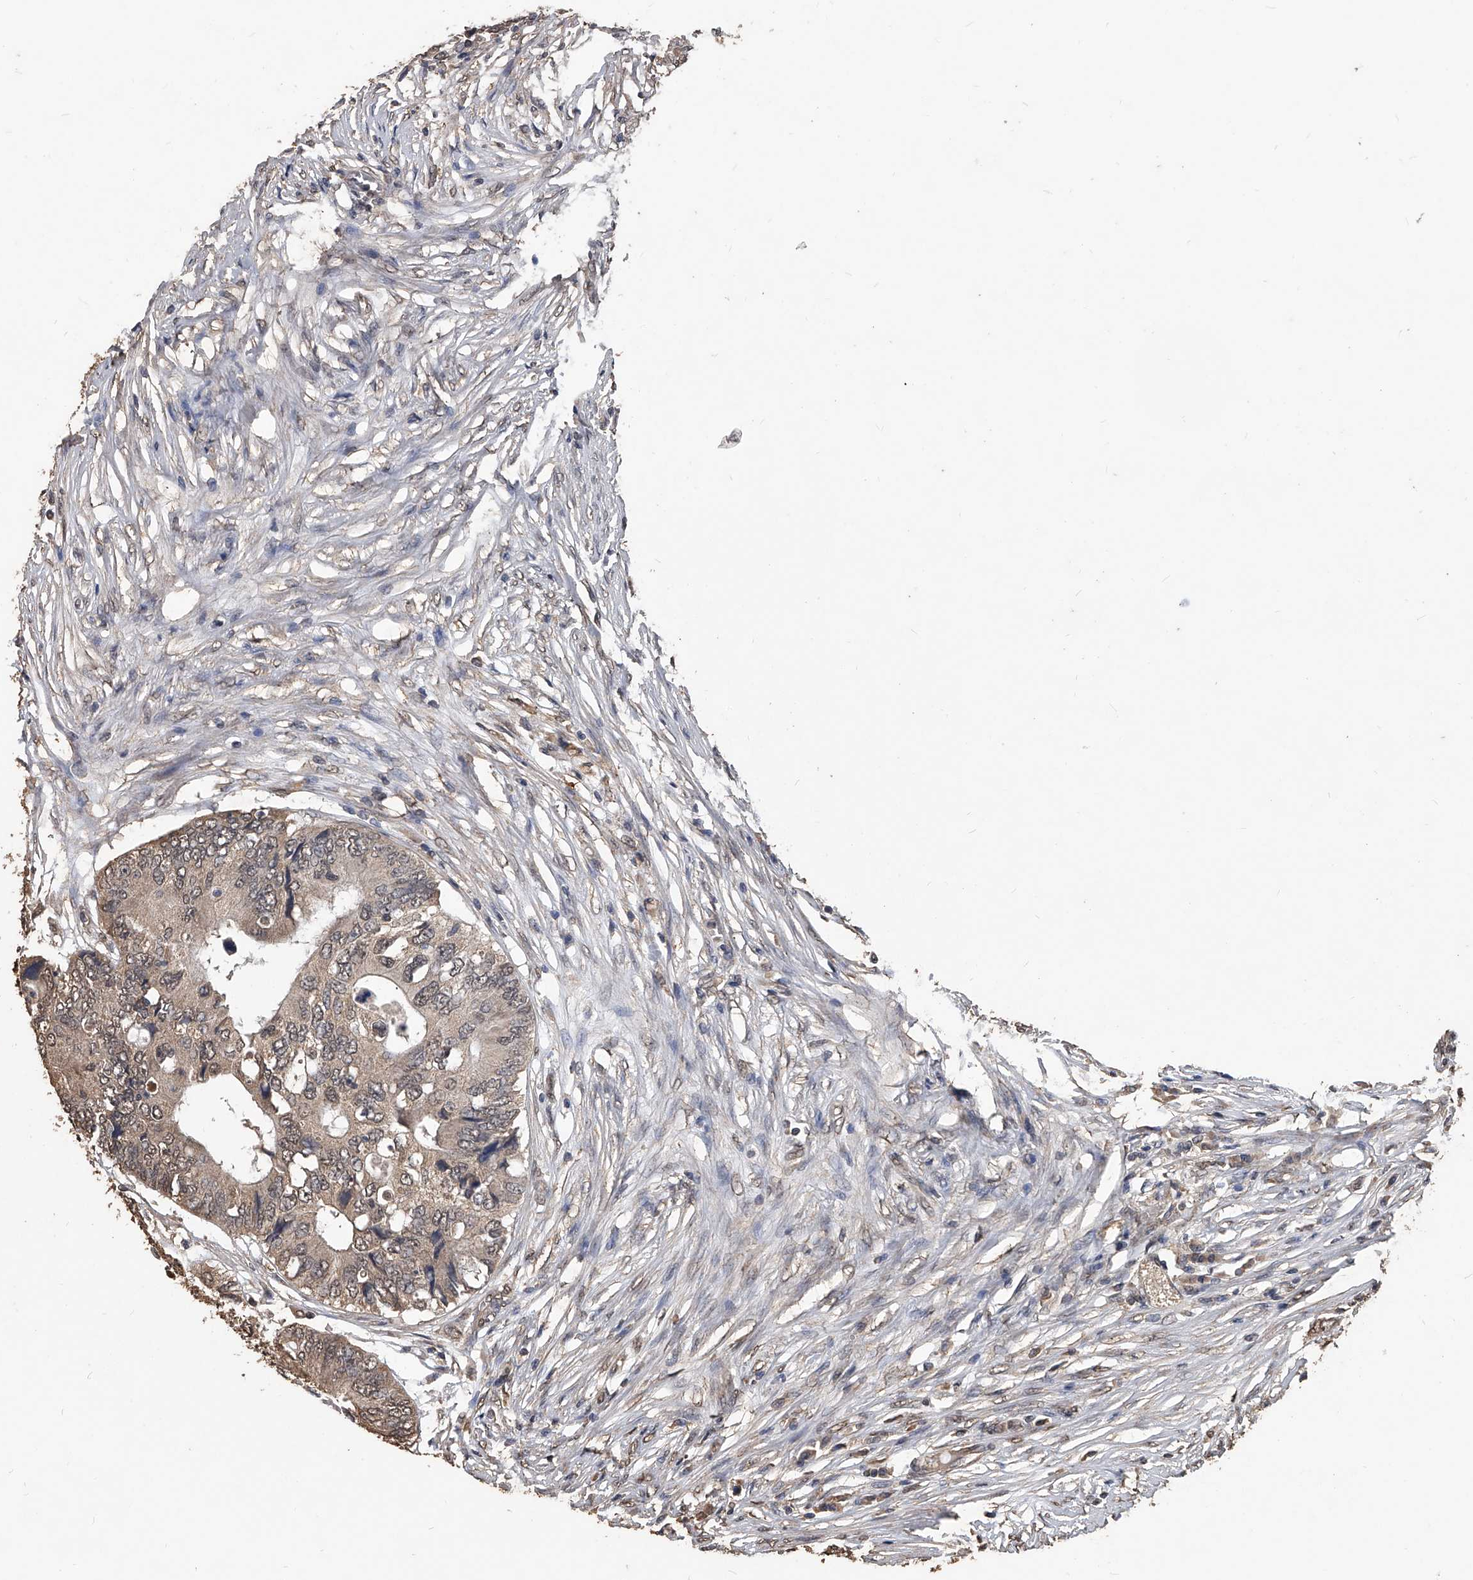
{"staining": {"intensity": "weak", "quantity": ">75%", "location": "cytoplasmic/membranous,nuclear"}, "tissue": "colorectal cancer", "cell_type": "Tumor cells", "image_type": "cancer", "snomed": [{"axis": "morphology", "description": "Adenocarcinoma, NOS"}, {"axis": "topography", "description": "Colon"}], "caption": "Protein positivity by IHC shows weak cytoplasmic/membranous and nuclear staining in approximately >75% of tumor cells in colorectal cancer. Immunohistochemistry (ihc) stains the protein of interest in brown and the nuclei are stained blue.", "gene": "FBXL4", "patient": {"sex": "male", "age": 71}}